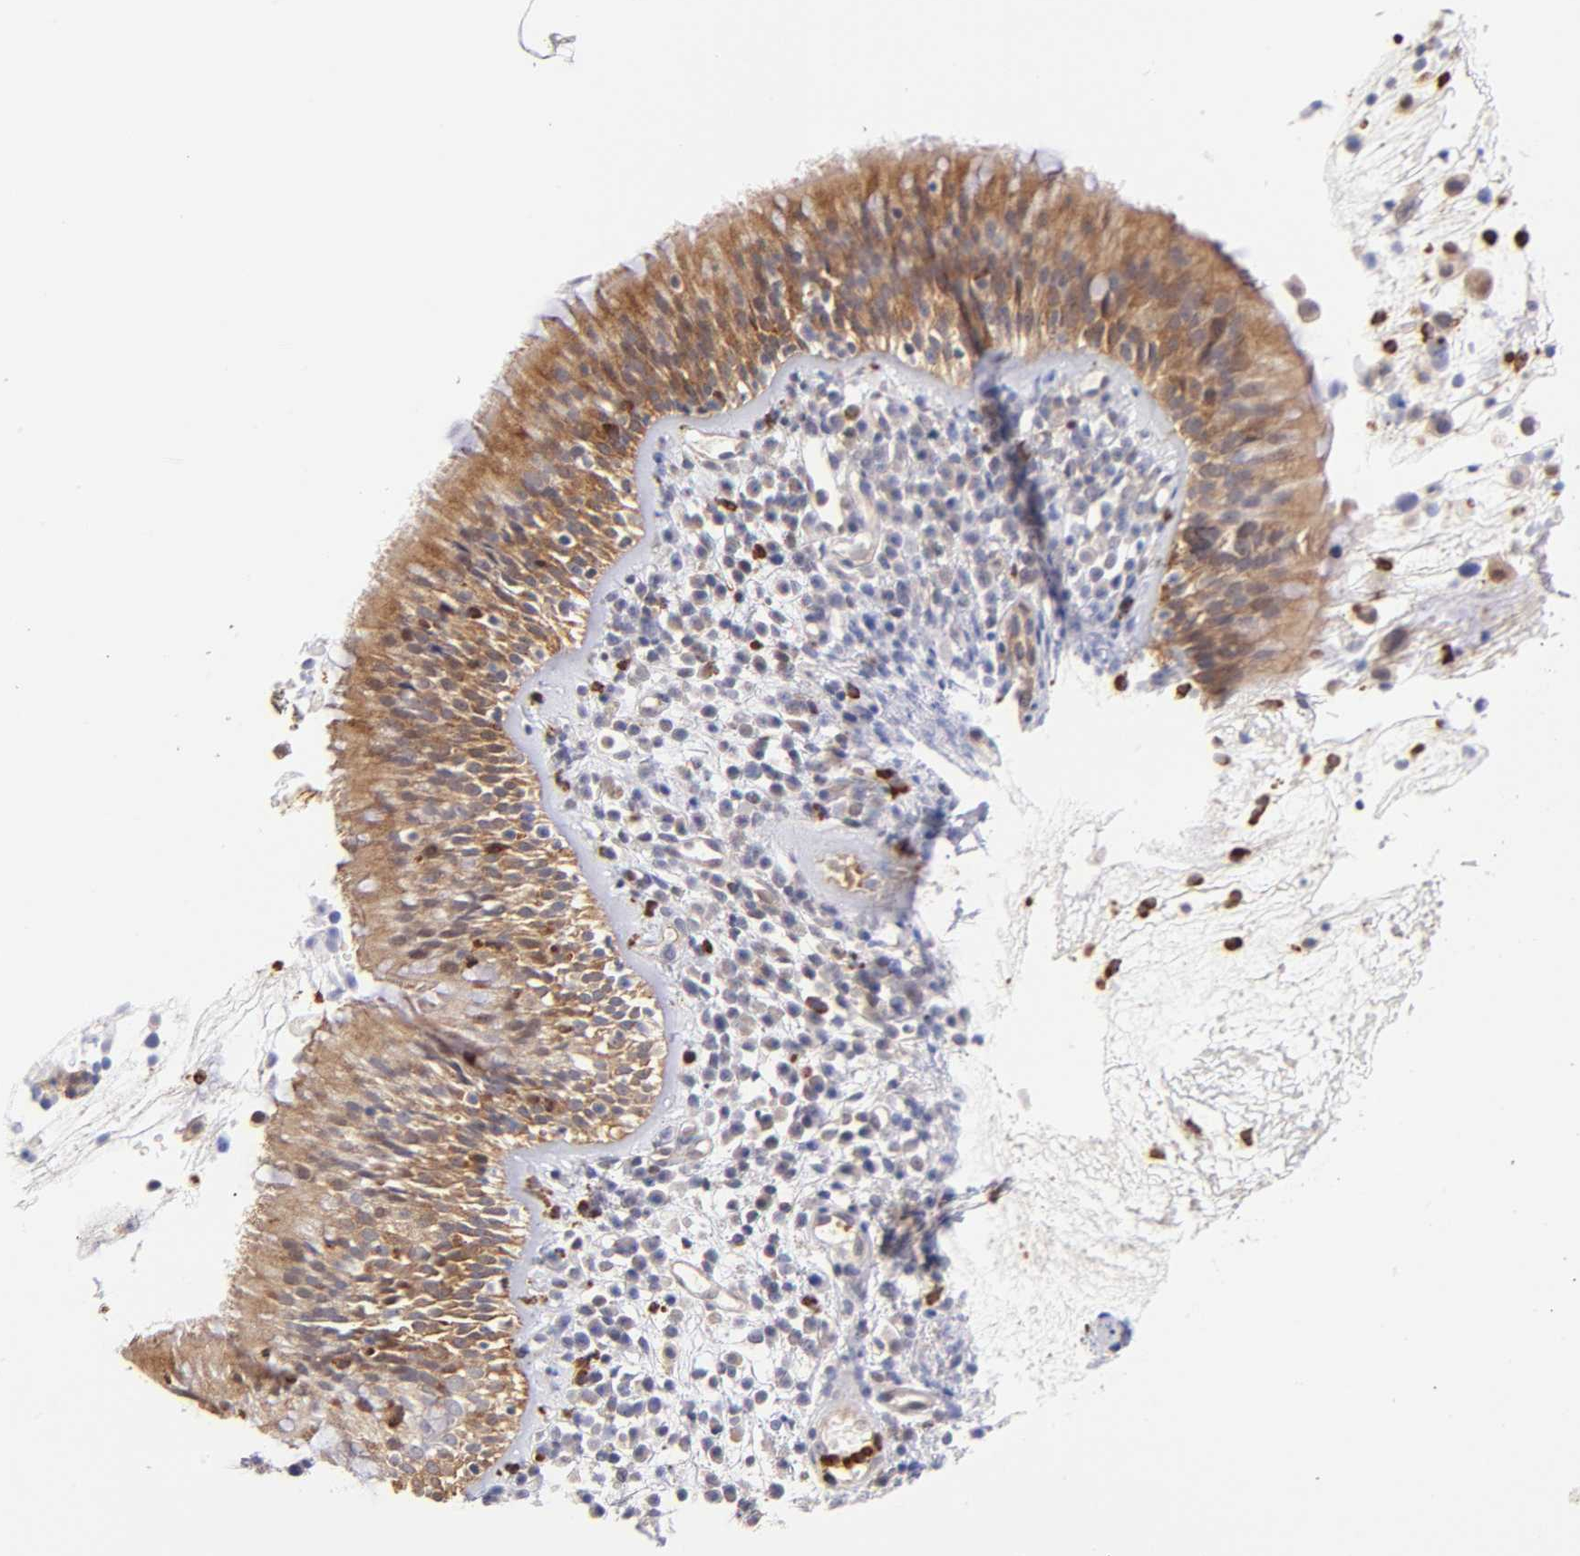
{"staining": {"intensity": "moderate", "quantity": ">75%", "location": "cytoplasmic/membranous,nuclear"}, "tissue": "nasopharynx", "cell_type": "Respiratory epithelial cells", "image_type": "normal", "snomed": [{"axis": "morphology", "description": "Normal tissue, NOS"}, {"axis": "morphology", "description": "Inflammation, NOS"}, {"axis": "morphology", "description": "Malignant melanoma, Metastatic site"}, {"axis": "topography", "description": "Nasopharynx"}], "caption": "An IHC micrograph of unremarkable tissue is shown. Protein staining in brown highlights moderate cytoplasmic/membranous,nuclear positivity in nasopharynx within respiratory epithelial cells.", "gene": "YWHAB", "patient": {"sex": "female", "age": 55}}